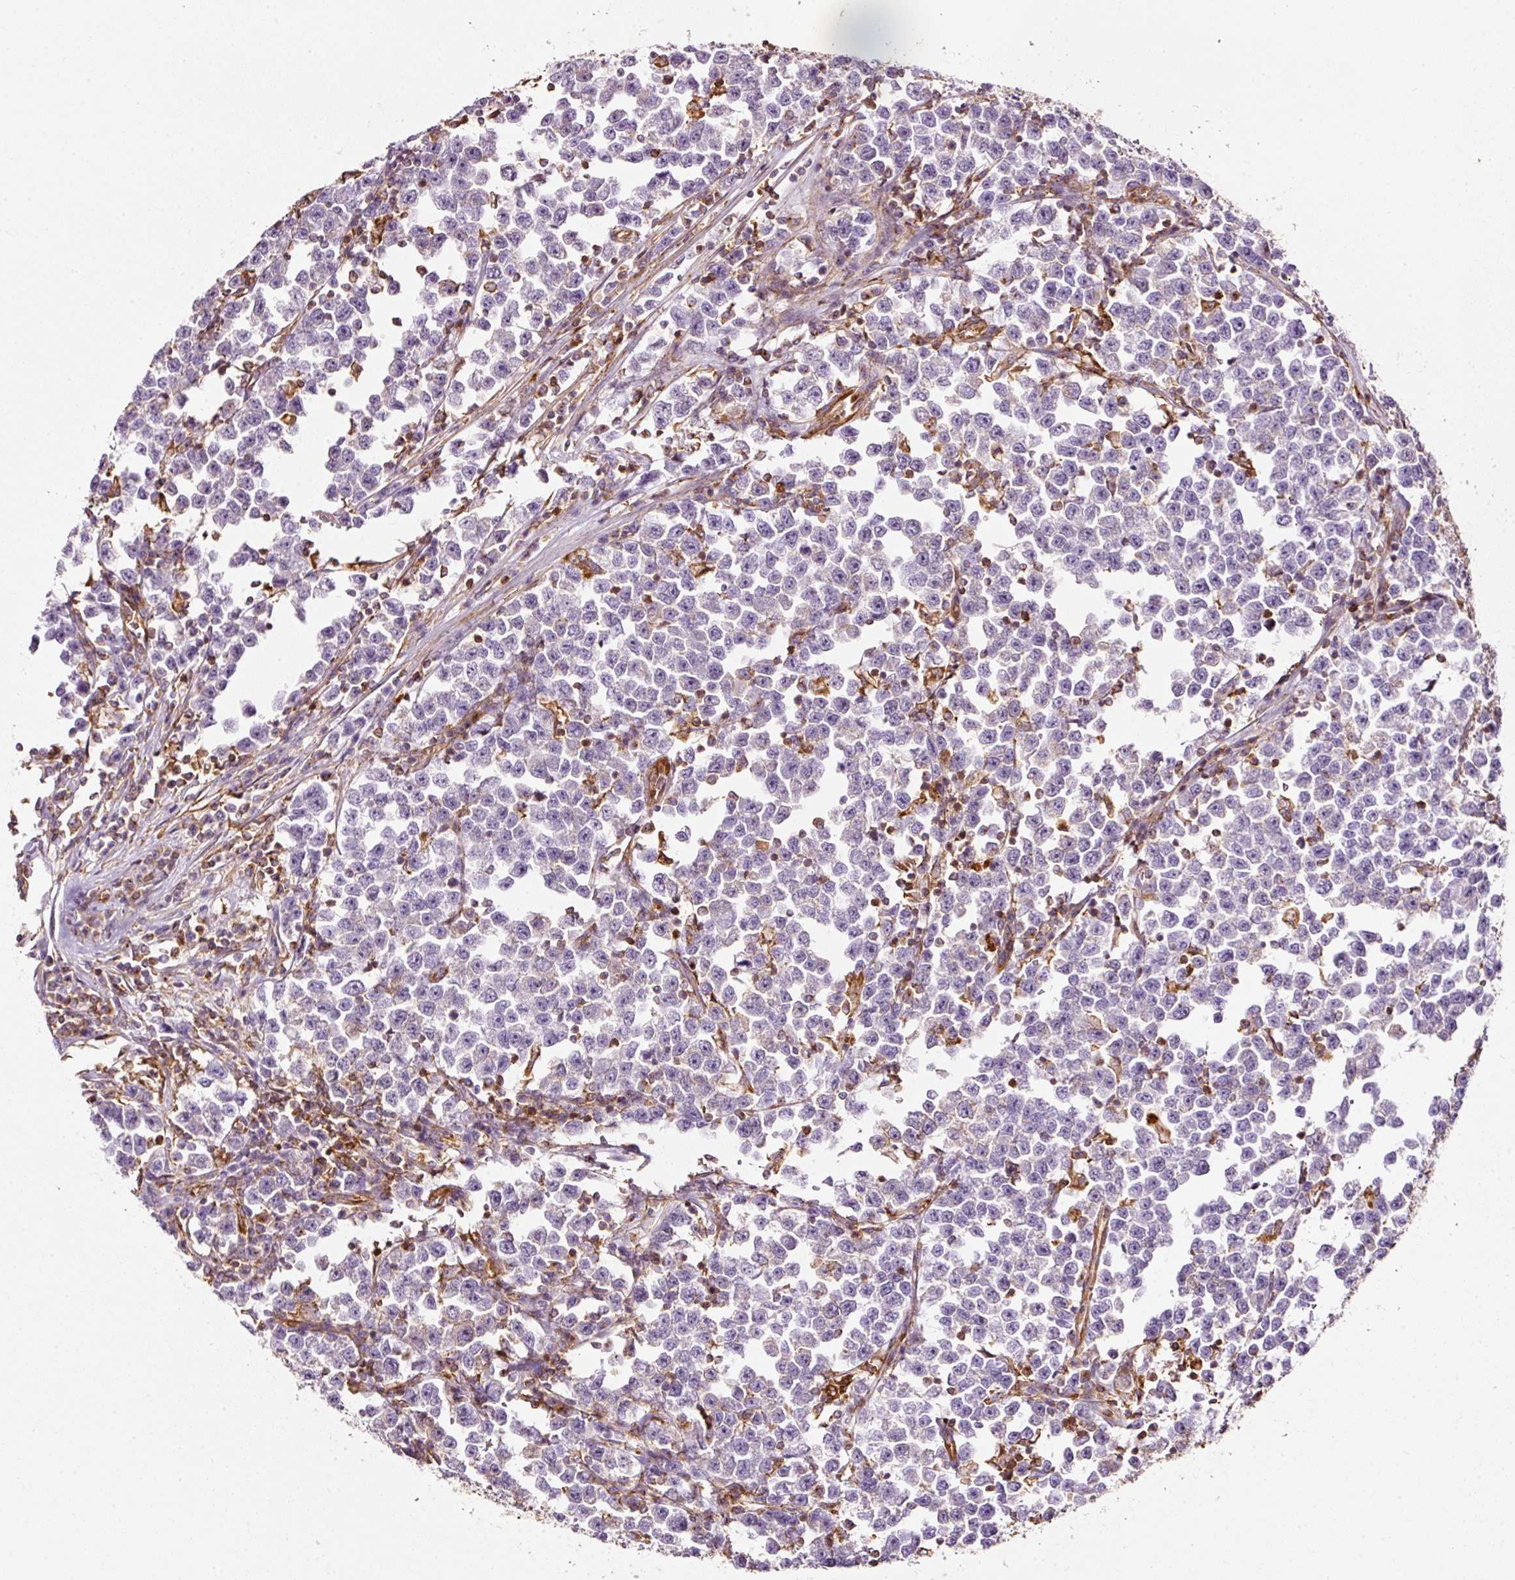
{"staining": {"intensity": "negative", "quantity": "none", "location": "none"}, "tissue": "testis cancer", "cell_type": "Tumor cells", "image_type": "cancer", "snomed": [{"axis": "morphology", "description": "Seminoma, NOS"}, {"axis": "topography", "description": "Testis"}], "caption": "An immunohistochemistry histopathology image of testis seminoma is shown. There is no staining in tumor cells of testis seminoma.", "gene": "SCNM1", "patient": {"sex": "male", "age": 43}}